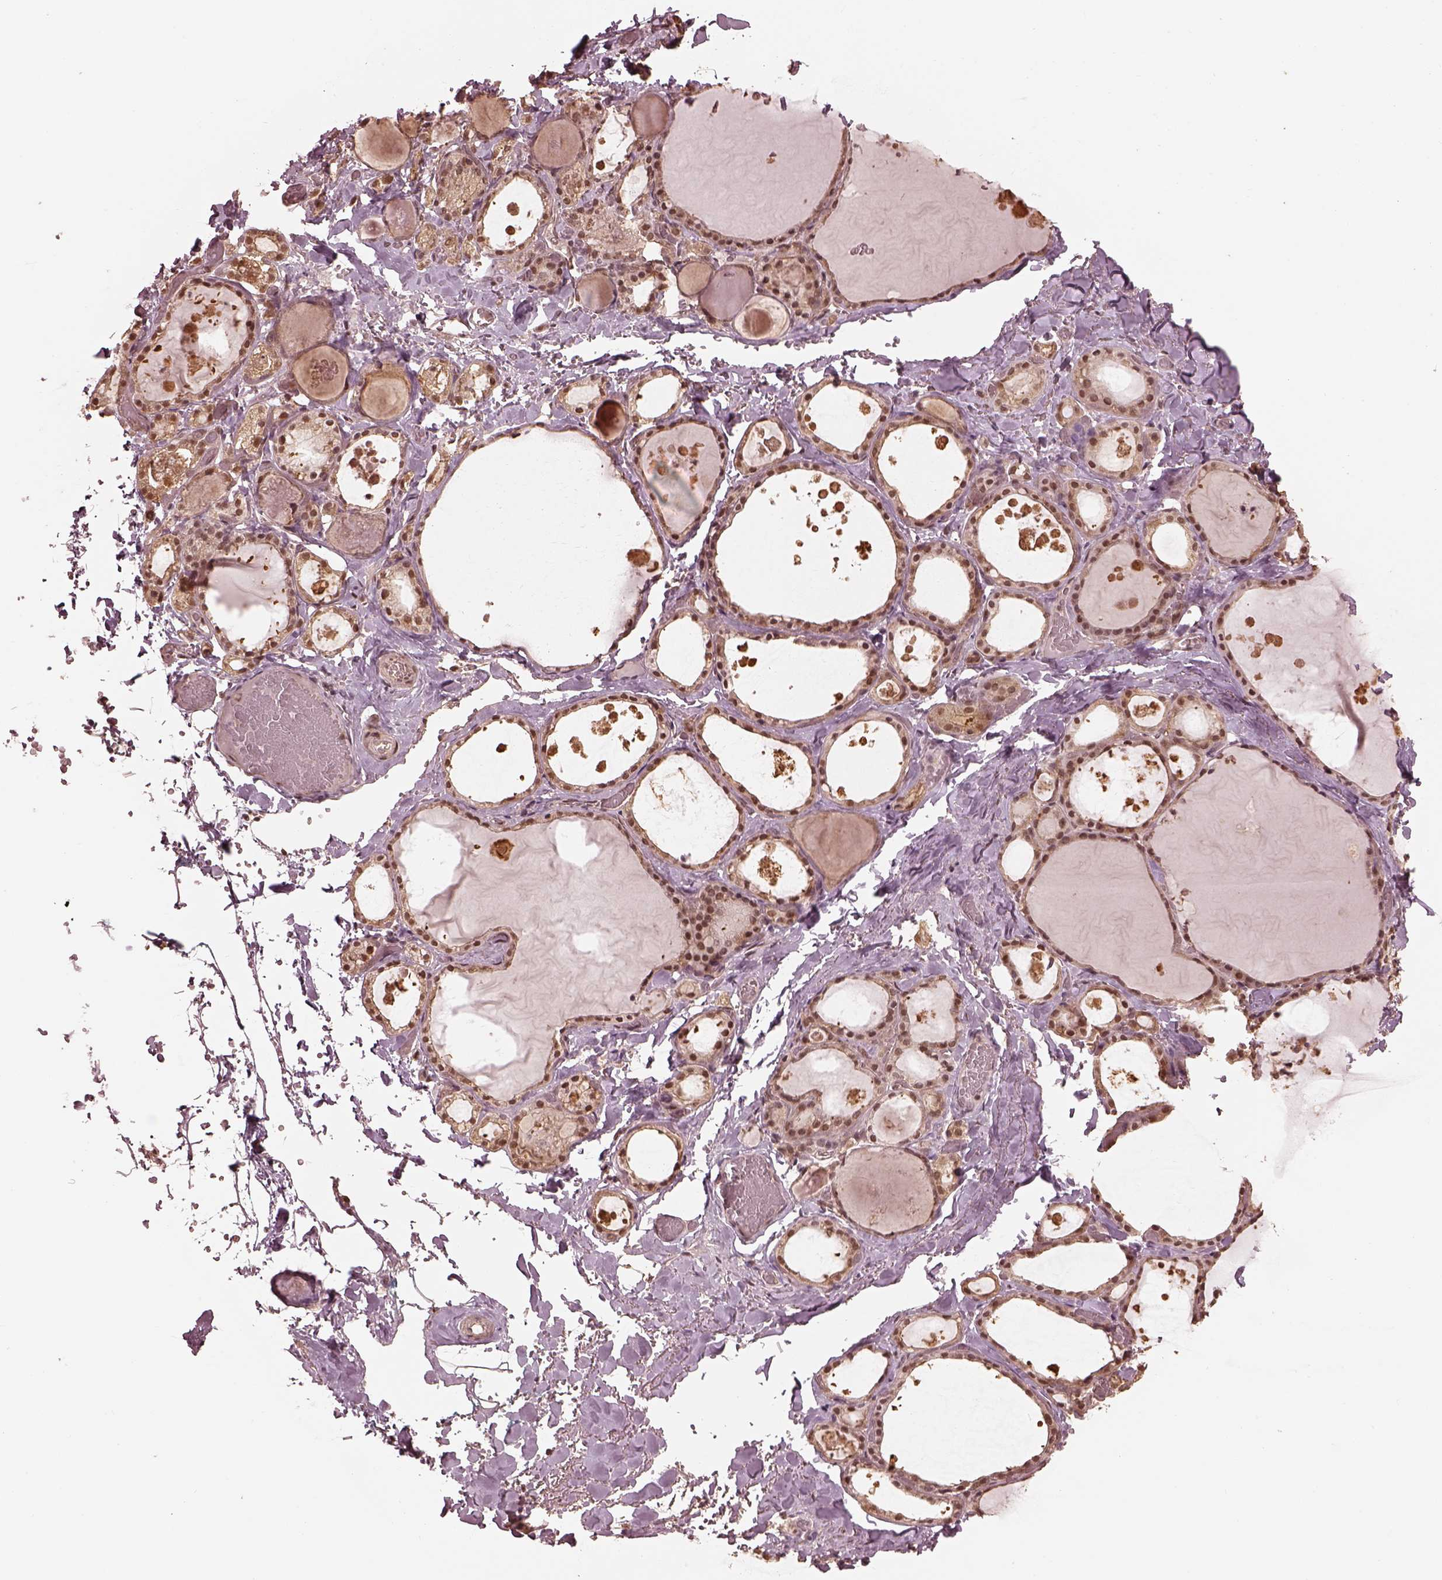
{"staining": {"intensity": "moderate", "quantity": ">75%", "location": "nuclear"}, "tissue": "thyroid gland", "cell_type": "Glandular cells", "image_type": "normal", "snomed": [{"axis": "morphology", "description": "Normal tissue, NOS"}, {"axis": "topography", "description": "Thyroid gland"}], "caption": "Thyroid gland stained with immunohistochemistry exhibits moderate nuclear expression in about >75% of glandular cells.", "gene": "PSMC5", "patient": {"sex": "male", "age": 56}}